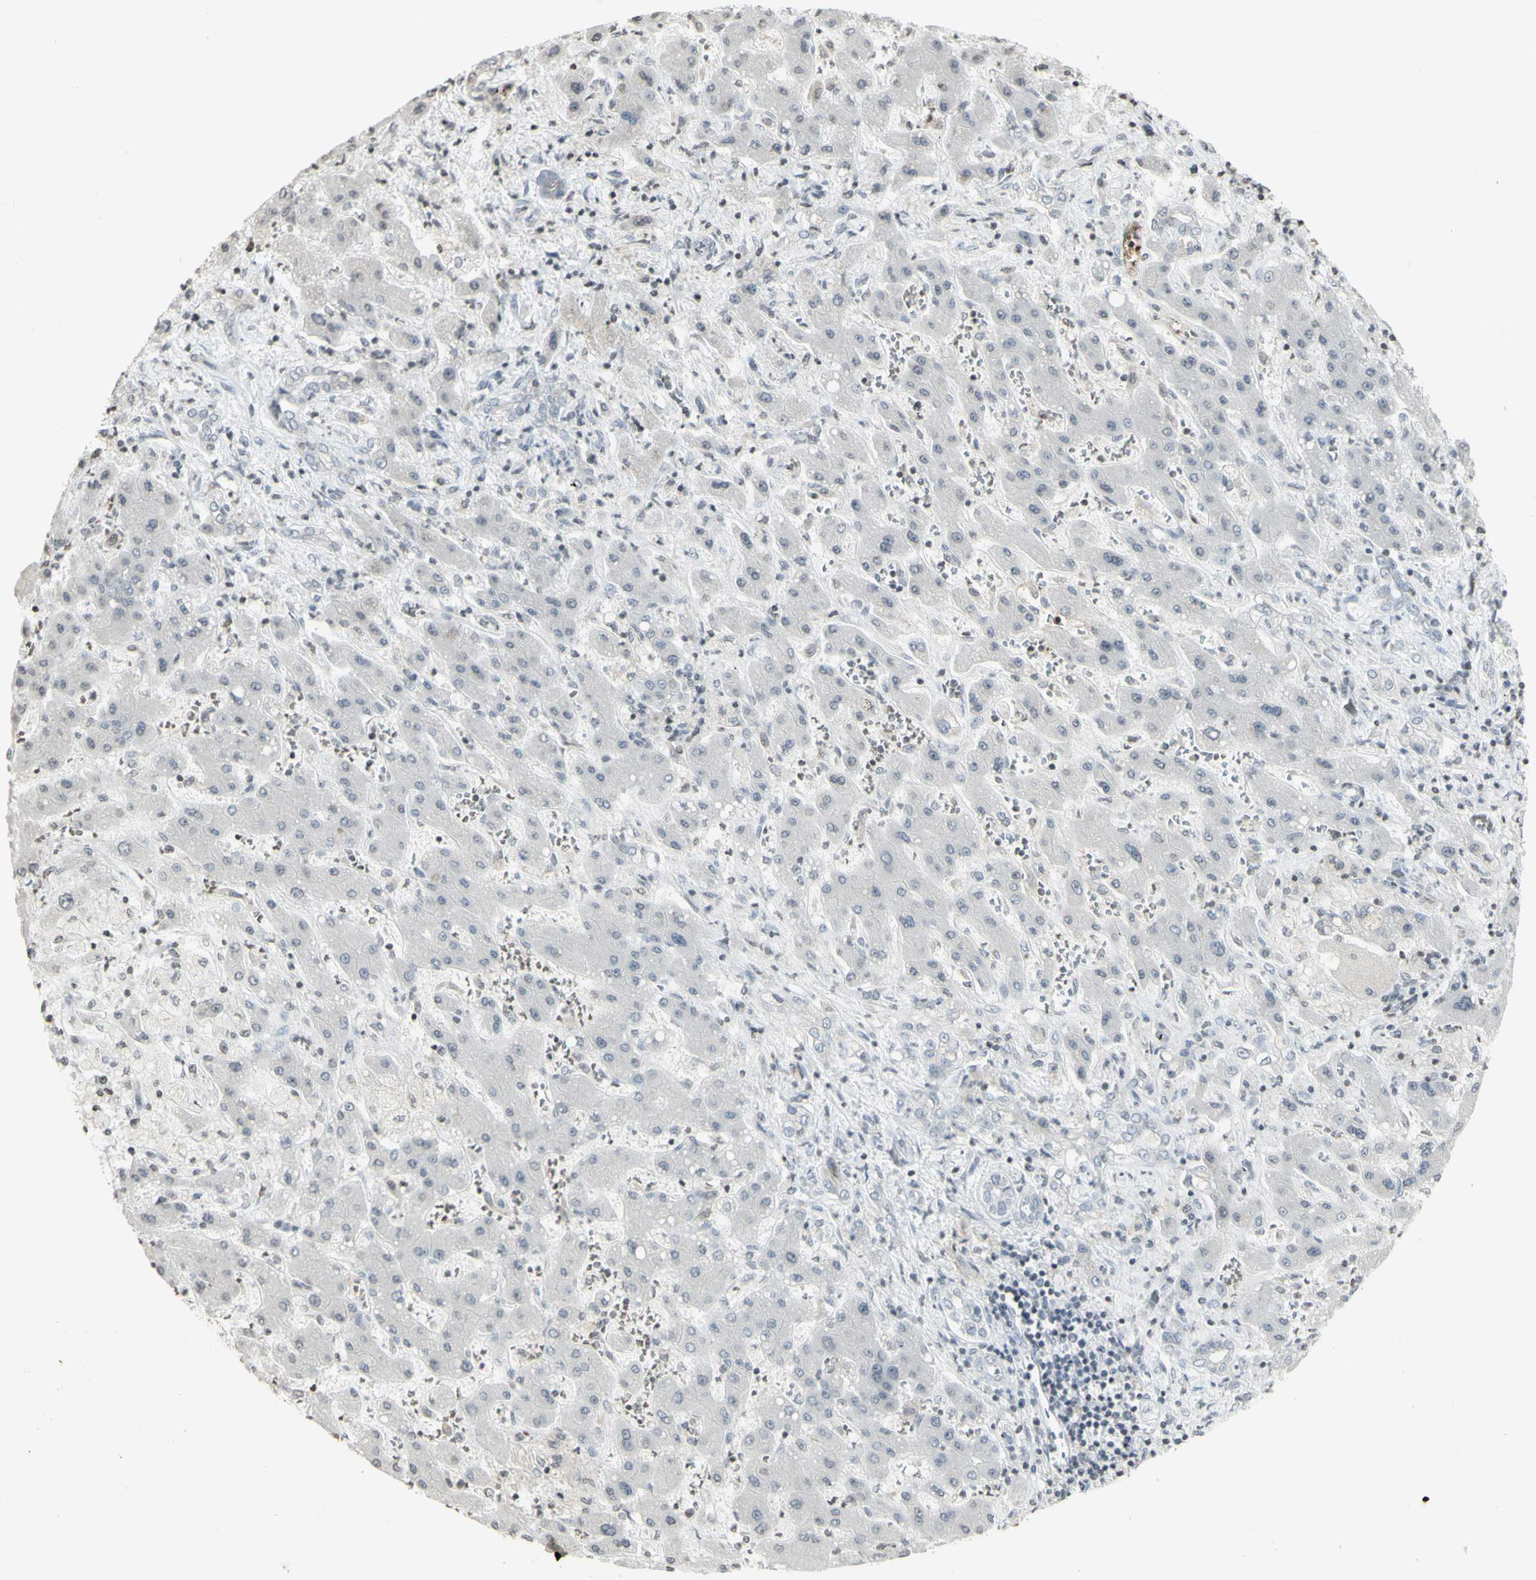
{"staining": {"intensity": "negative", "quantity": "none", "location": "none"}, "tissue": "liver cancer", "cell_type": "Tumor cells", "image_type": "cancer", "snomed": [{"axis": "morphology", "description": "Cholangiocarcinoma"}, {"axis": "topography", "description": "Liver"}], "caption": "High power microscopy image of an immunohistochemistry (IHC) histopathology image of liver cancer (cholangiocarcinoma), revealing no significant staining in tumor cells. (DAB (3,3'-diaminobenzidine) immunohistochemistry (IHC) visualized using brightfield microscopy, high magnification).", "gene": "MUC5AC", "patient": {"sex": "male", "age": 50}}